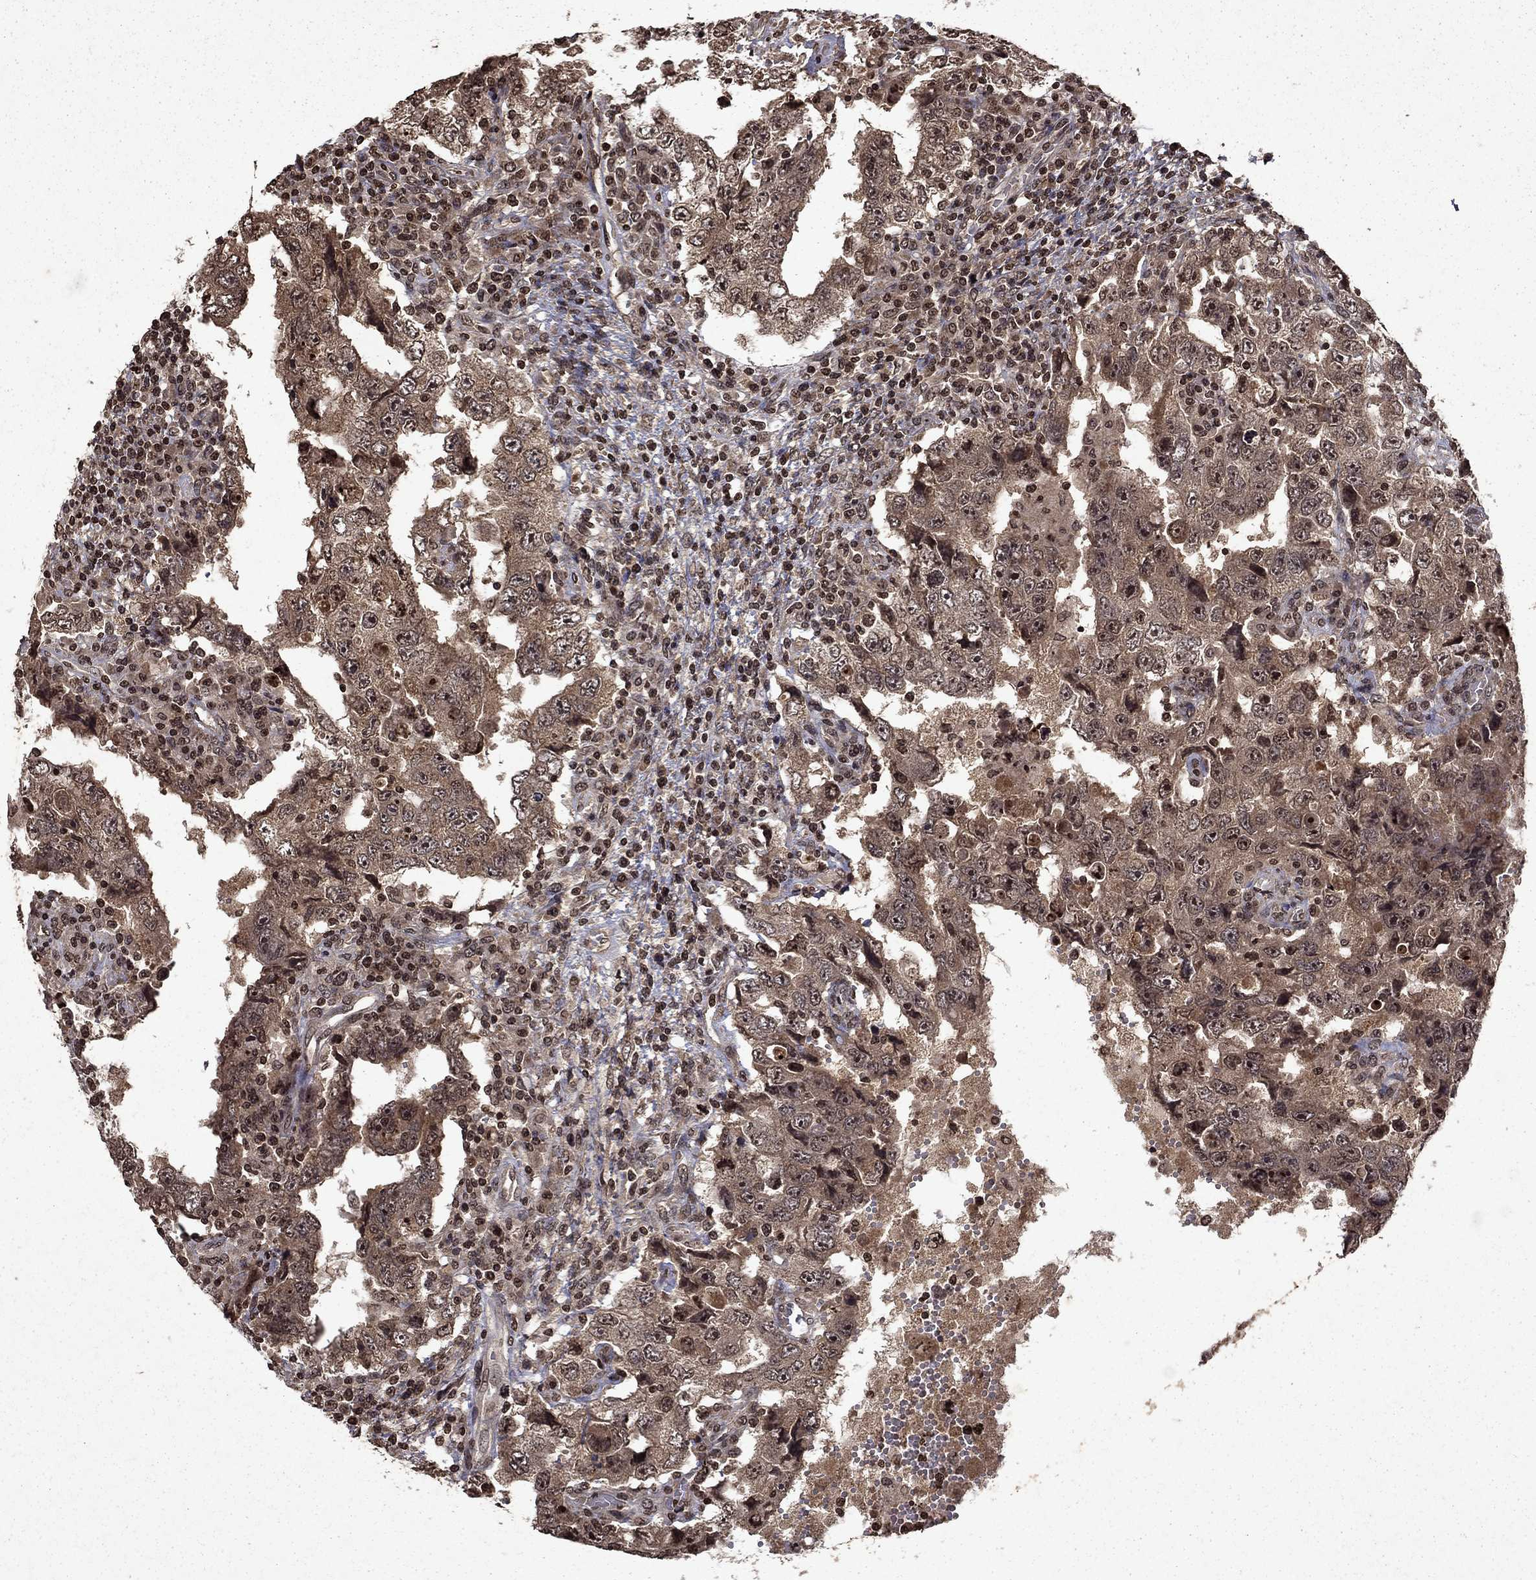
{"staining": {"intensity": "weak", "quantity": "25%-75%", "location": "cytoplasmic/membranous"}, "tissue": "testis cancer", "cell_type": "Tumor cells", "image_type": "cancer", "snomed": [{"axis": "morphology", "description": "Carcinoma, Embryonal, NOS"}, {"axis": "topography", "description": "Testis"}], "caption": "This image demonstrates immunohistochemistry staining of human testis embryonal carcinoma, with low weak cytoplasmic/membranous expression in approximately 25%-75% of tumor cells.", "gene": "PIN4", "patient": {"sex": "male", "age": 26}}